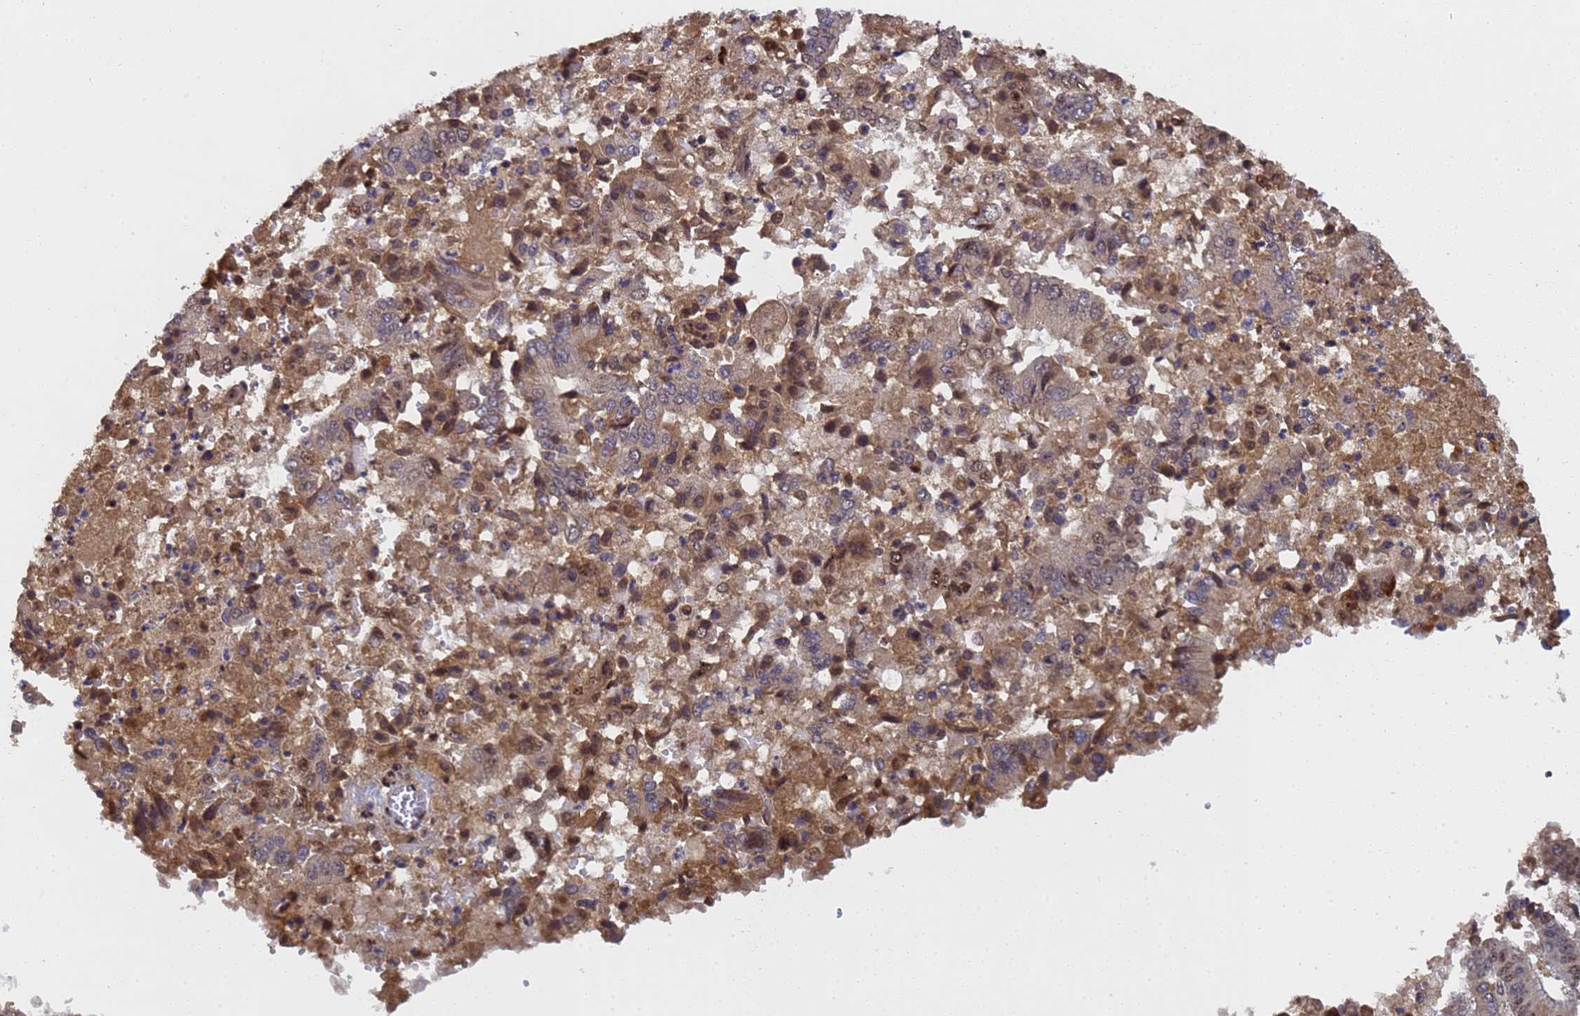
{"staining": {"intensity": "moderate", "quantity": "<25%", "location": "nuclear"}, "tissue": "pancreatic cancer", "cell_type": "Tumor cells", "image_type": "cancer", "snomed": [{"axis": "morphology", "description": "Adenocarcinoma, NOS"}, {"axis": "topography", "description": "Pancreas"}], "caption": "About <25% of tumor cells in human pancreatic adenocarcinoma reveal moderate nuclear protein positivity as visualized by brown immunohistochemical staining.", "gene": "SECISBP2", "patient": {"sex": "female", "age": 77}}